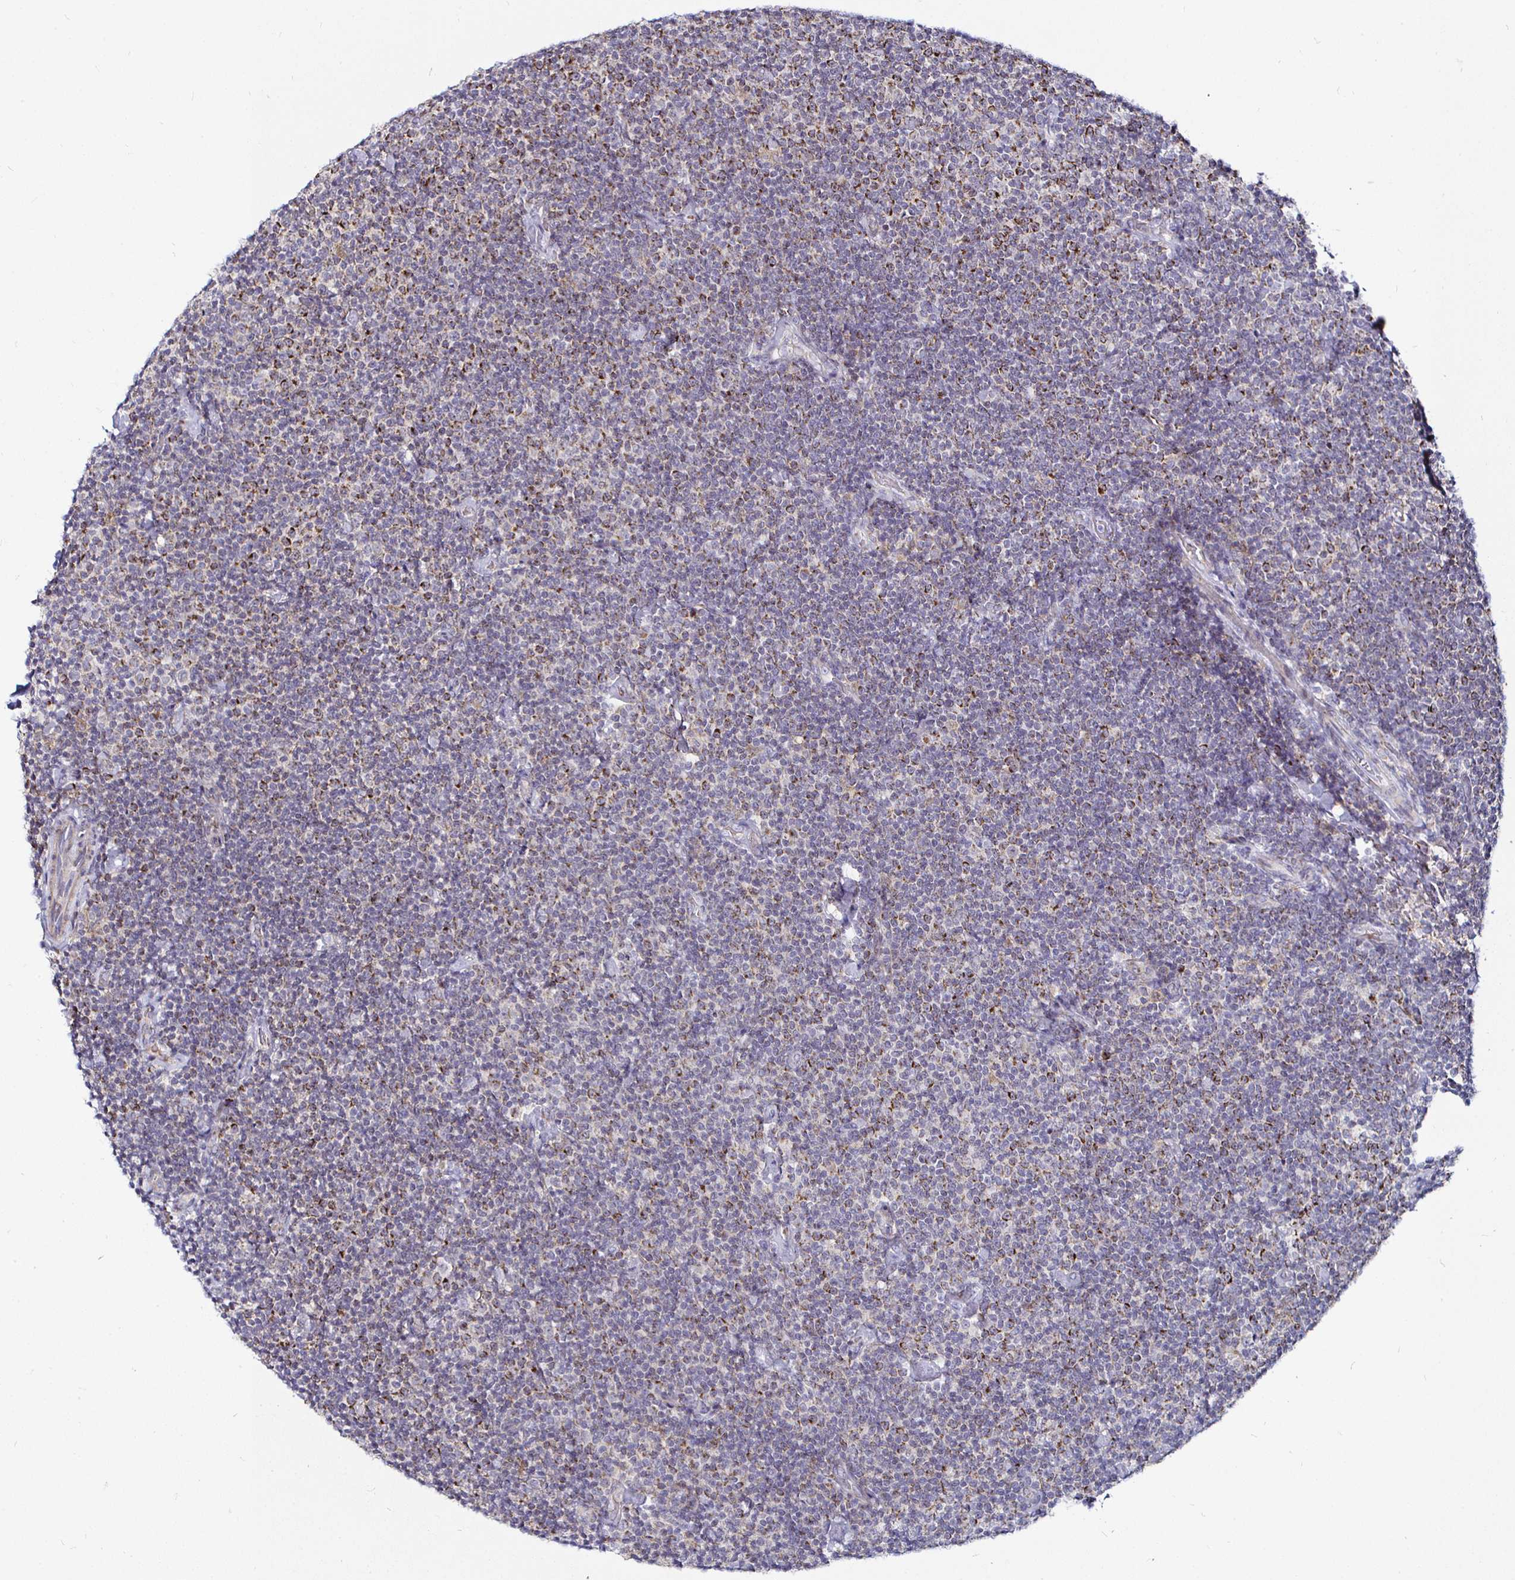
{"staining": {"intensity": "moderate", "quantity": "<25%", "location": "cytoplasmic/membranous"}, "tissue": "lymphoma", "cell_type": "Tumor cells", "image_type": "cancer", "snomed": [{"axis": "morphology", "description": "Malignant lymphoma, non-Hodgkin's type, Low grade"}, {"axis": "topography", "description": "Lymph node"}], "caption": "Low-grade malignant lymphoma, non-Hodgkin's type stained for a protein shows moderate cytoplasmic/membranous positivity in tumor cells.", "gene": "ATG3", "patient": {"sex": "male", "age": 81}}